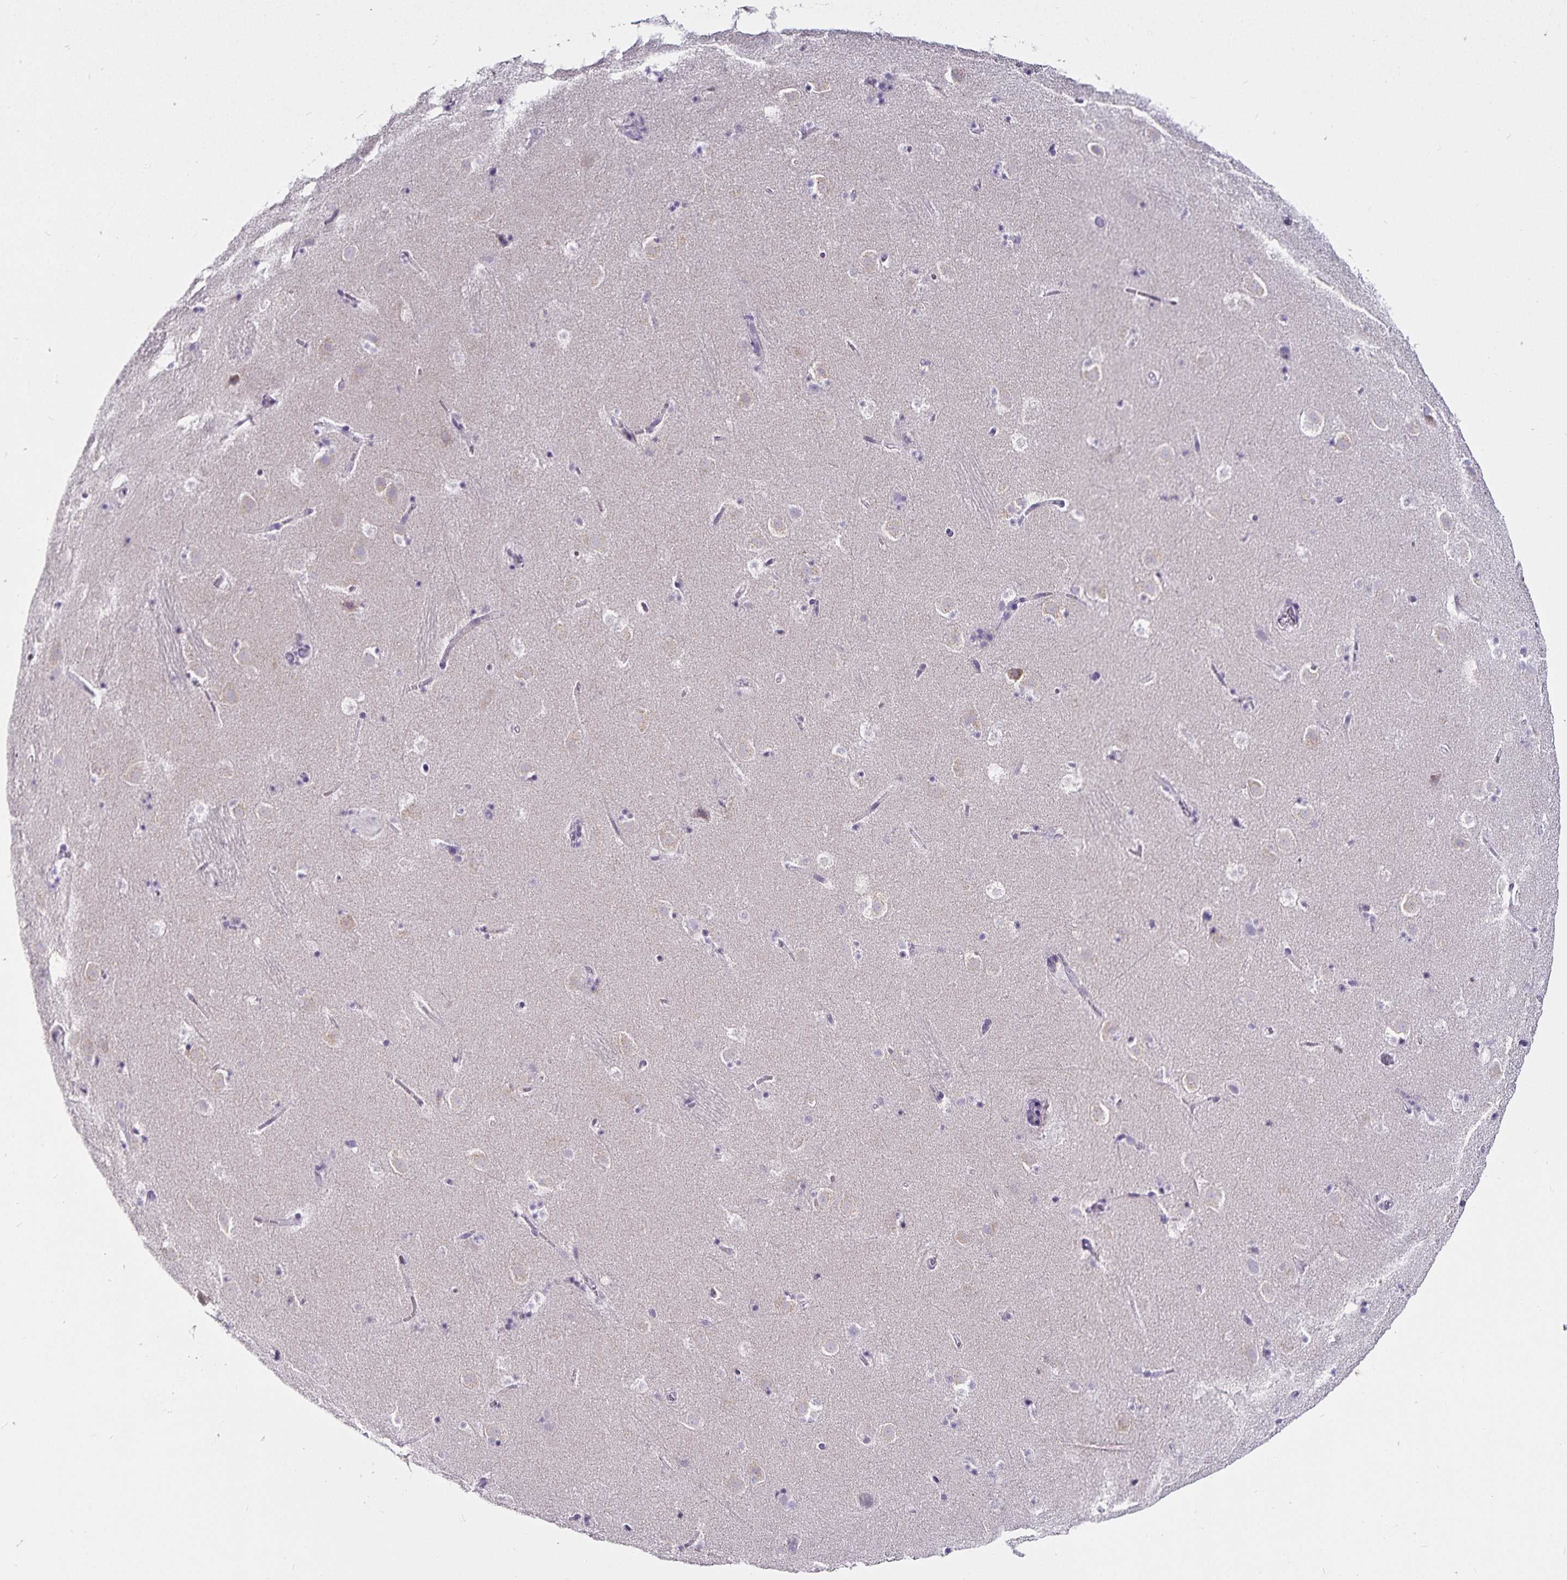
{"staining": {"intensity": "negative", "quantity": "none", "location": "none"}, "tissue": "caudate", "cell_type": "Glial cells", "image_type": "normal", "snomed": [{"axis": "morphology", "description": "Normal tissue, NOS"}, {"axis": "topography", "description": "Lateral ventricle wall"}], "caption": "High magnification brightfield microscopy of benign caudate stained with DAB (3,3'-diaminobenzidine) (brown) and counterstained with hematoxylin (blue): glial cells show no significant staining. The staining was performed using DAB to visualize the protein expression in brown, while the nuclei were stained in blue with hematoxylin (Magnification: 20x).", "gene": "CA12", "patient": {"sex": "male", "age": 37}}